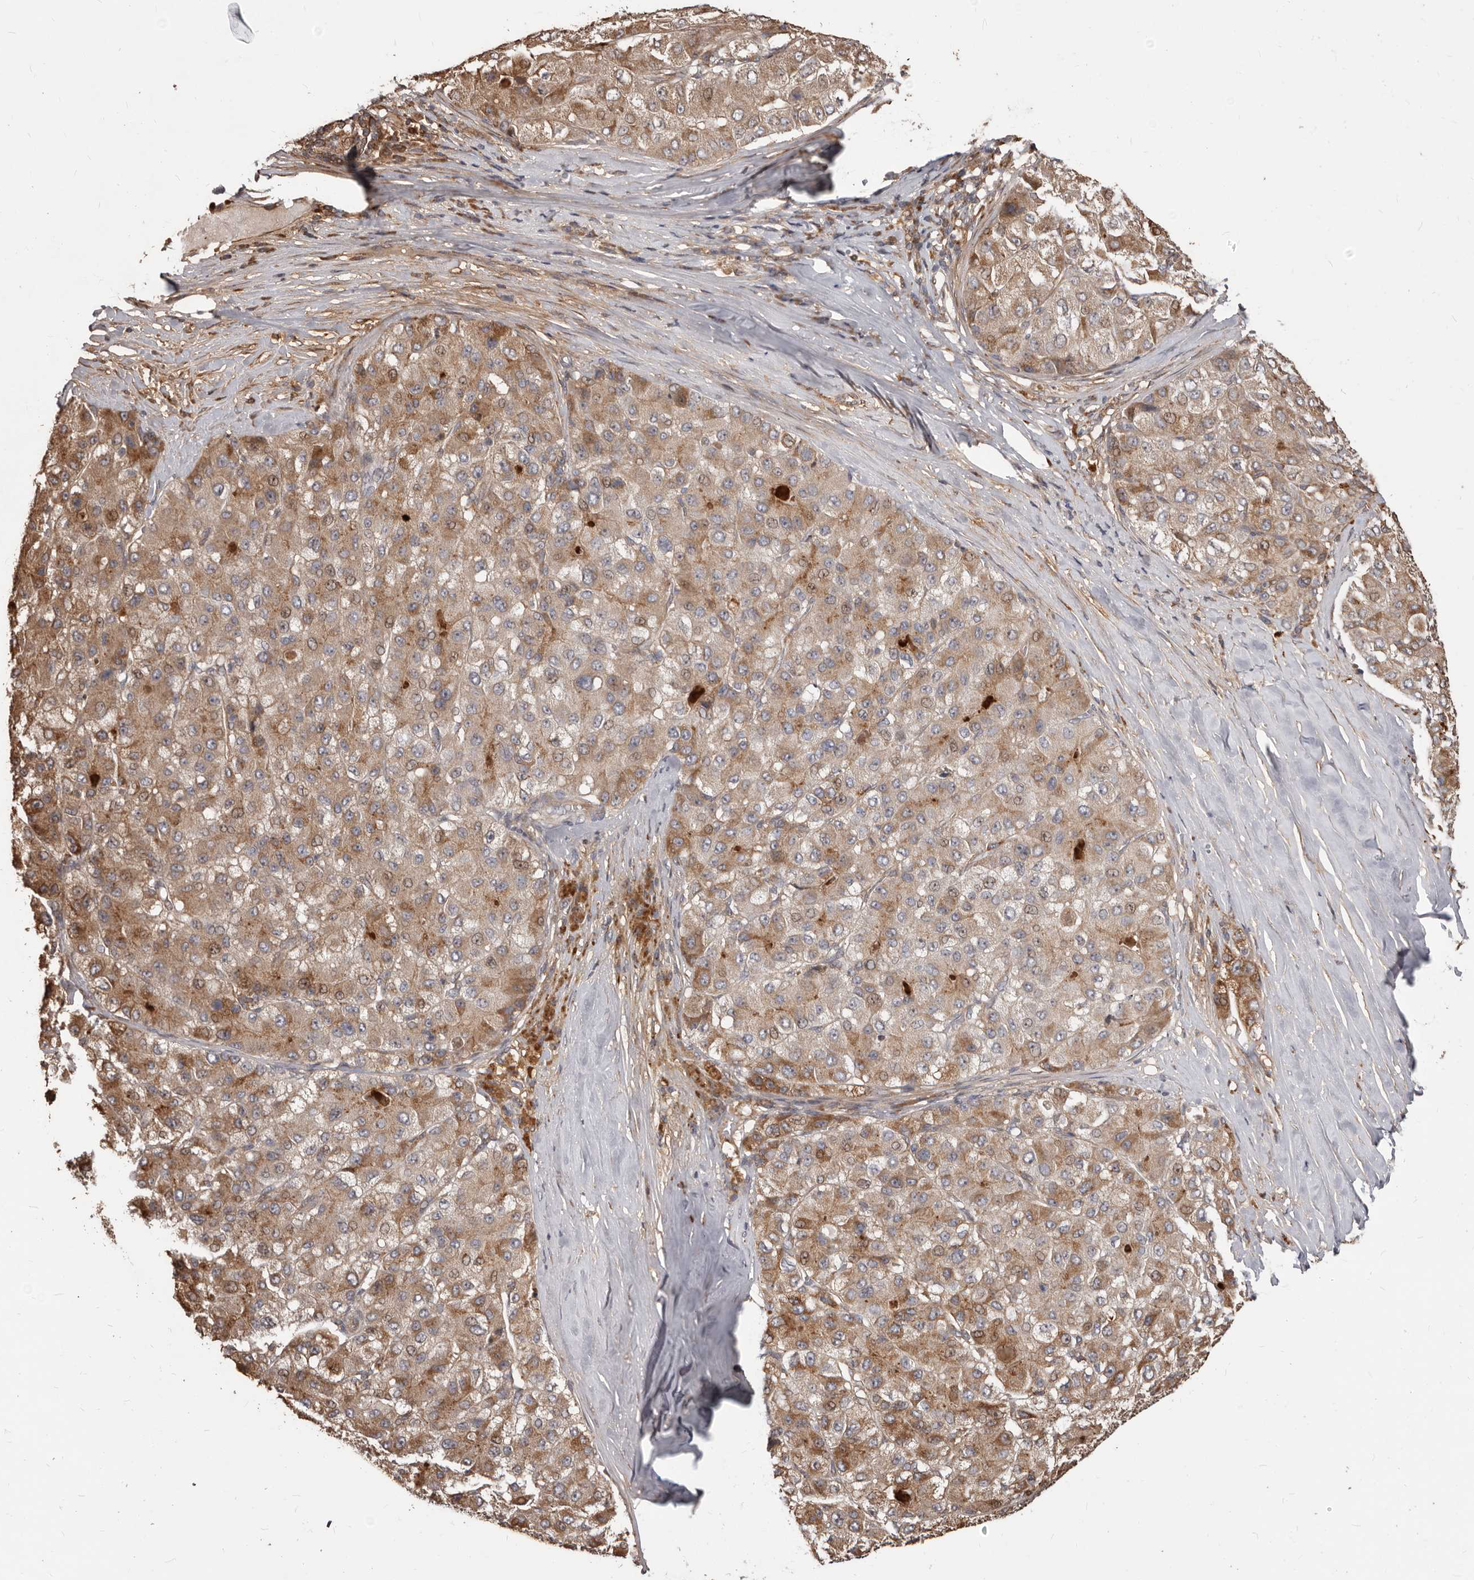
{"staining": {"intensity": "moderate", "quantity": ">75%", "location": "cytoplasmic/membranous"}, "tissue": "liver cancer", "cell_type": "Tumor cells", "image_type": "cancer", "snomed": [{"axis": "morphology", "description": "Carcinoma, Hepatocellular, NOS"}, {"axis": "topography", "description": "Liver"}], "caption": "Immunohistochemistry staining of liver hepatocellular carcinoma, which shows medium levels of moderate cytoplasmic/membranous positivity in about >75% of tumor cells indicating moderate cytoplasmic/membranous protein positivity. The staining was performed using DAB (brown) for protein detection and nuclei were counterstained in hematoxylin (blue).", "gene": "MTO1", "patient": {"sex": "male", "age": 80}}